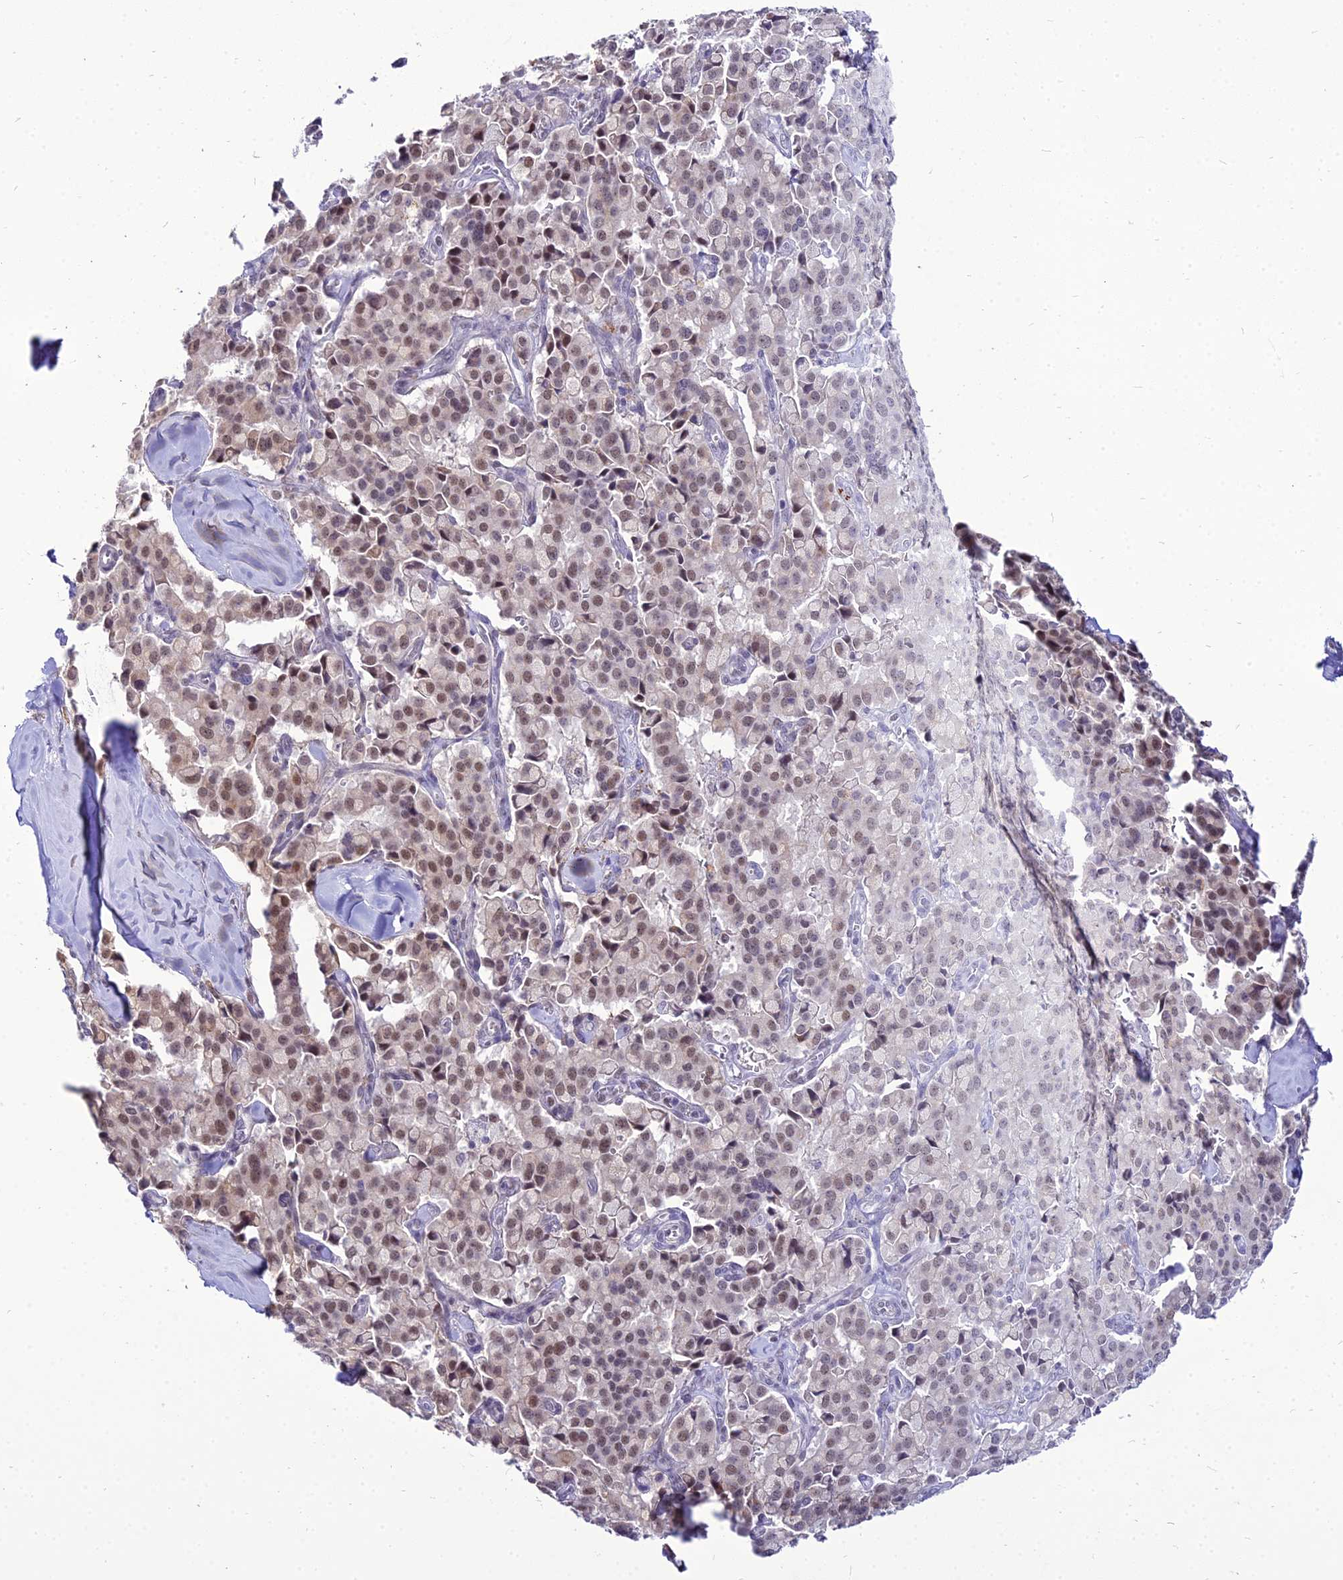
{"staining": {"intensity": "moderate", "quantity": ">75%", "location": "nuclear"}, "tissue": "pancreatic cancer", "cell_type": "Tumor cells", "image_type": "cancer", "snomed": [{"axis": "morphology", "description": "Adenocarcinoma, NOS"}, {"axis": "topography", "description": "Pancreas"}], "caption": "IHC micrograph of pancreatic adenocarcinoma stained for a protein (brown), which exhibits medium levels of moderate nuclear staining in approximately >75% of tumor cells.", "gene": "C6orf163", "patient": {"sex": "male", "age": 65}}